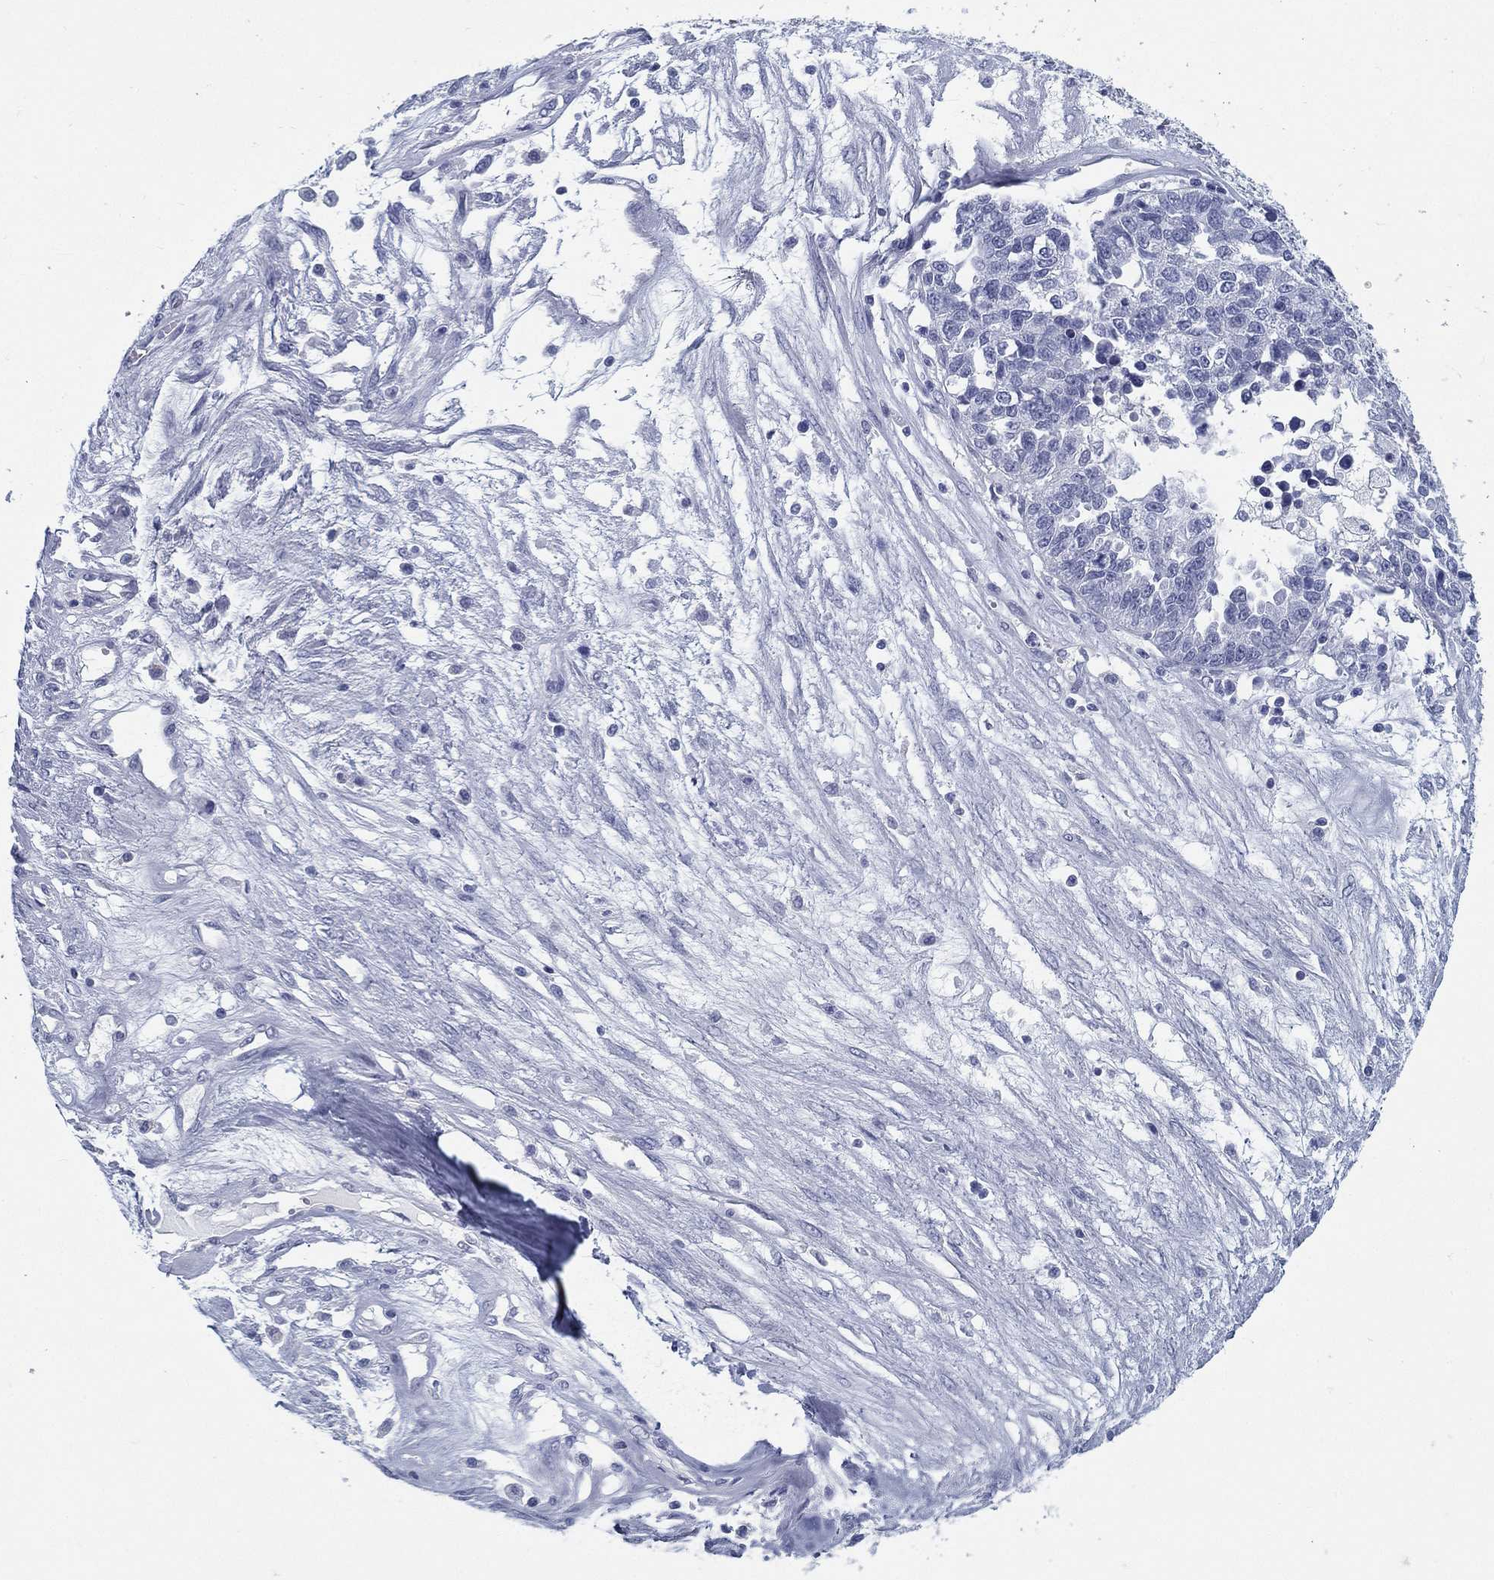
{"staining": {"intensity": "negative", "quantity": "none", "location": "none"}, "tissue": "ovarian cancer", "cell_type": "Tumor cells", "image_type": "cancer", "snomed": [{"axis": "morphology", "description": "Cystadenocarcinoma, serous, NOS"}, {"axis": "topography", "description": "Ovary"}], "caption": "Micrograph shows no protein positivity in tumor cells of ovarian cancer tissue.", "gene": "ATP1B2", "patient": {"sex": "female", "age": 87}}